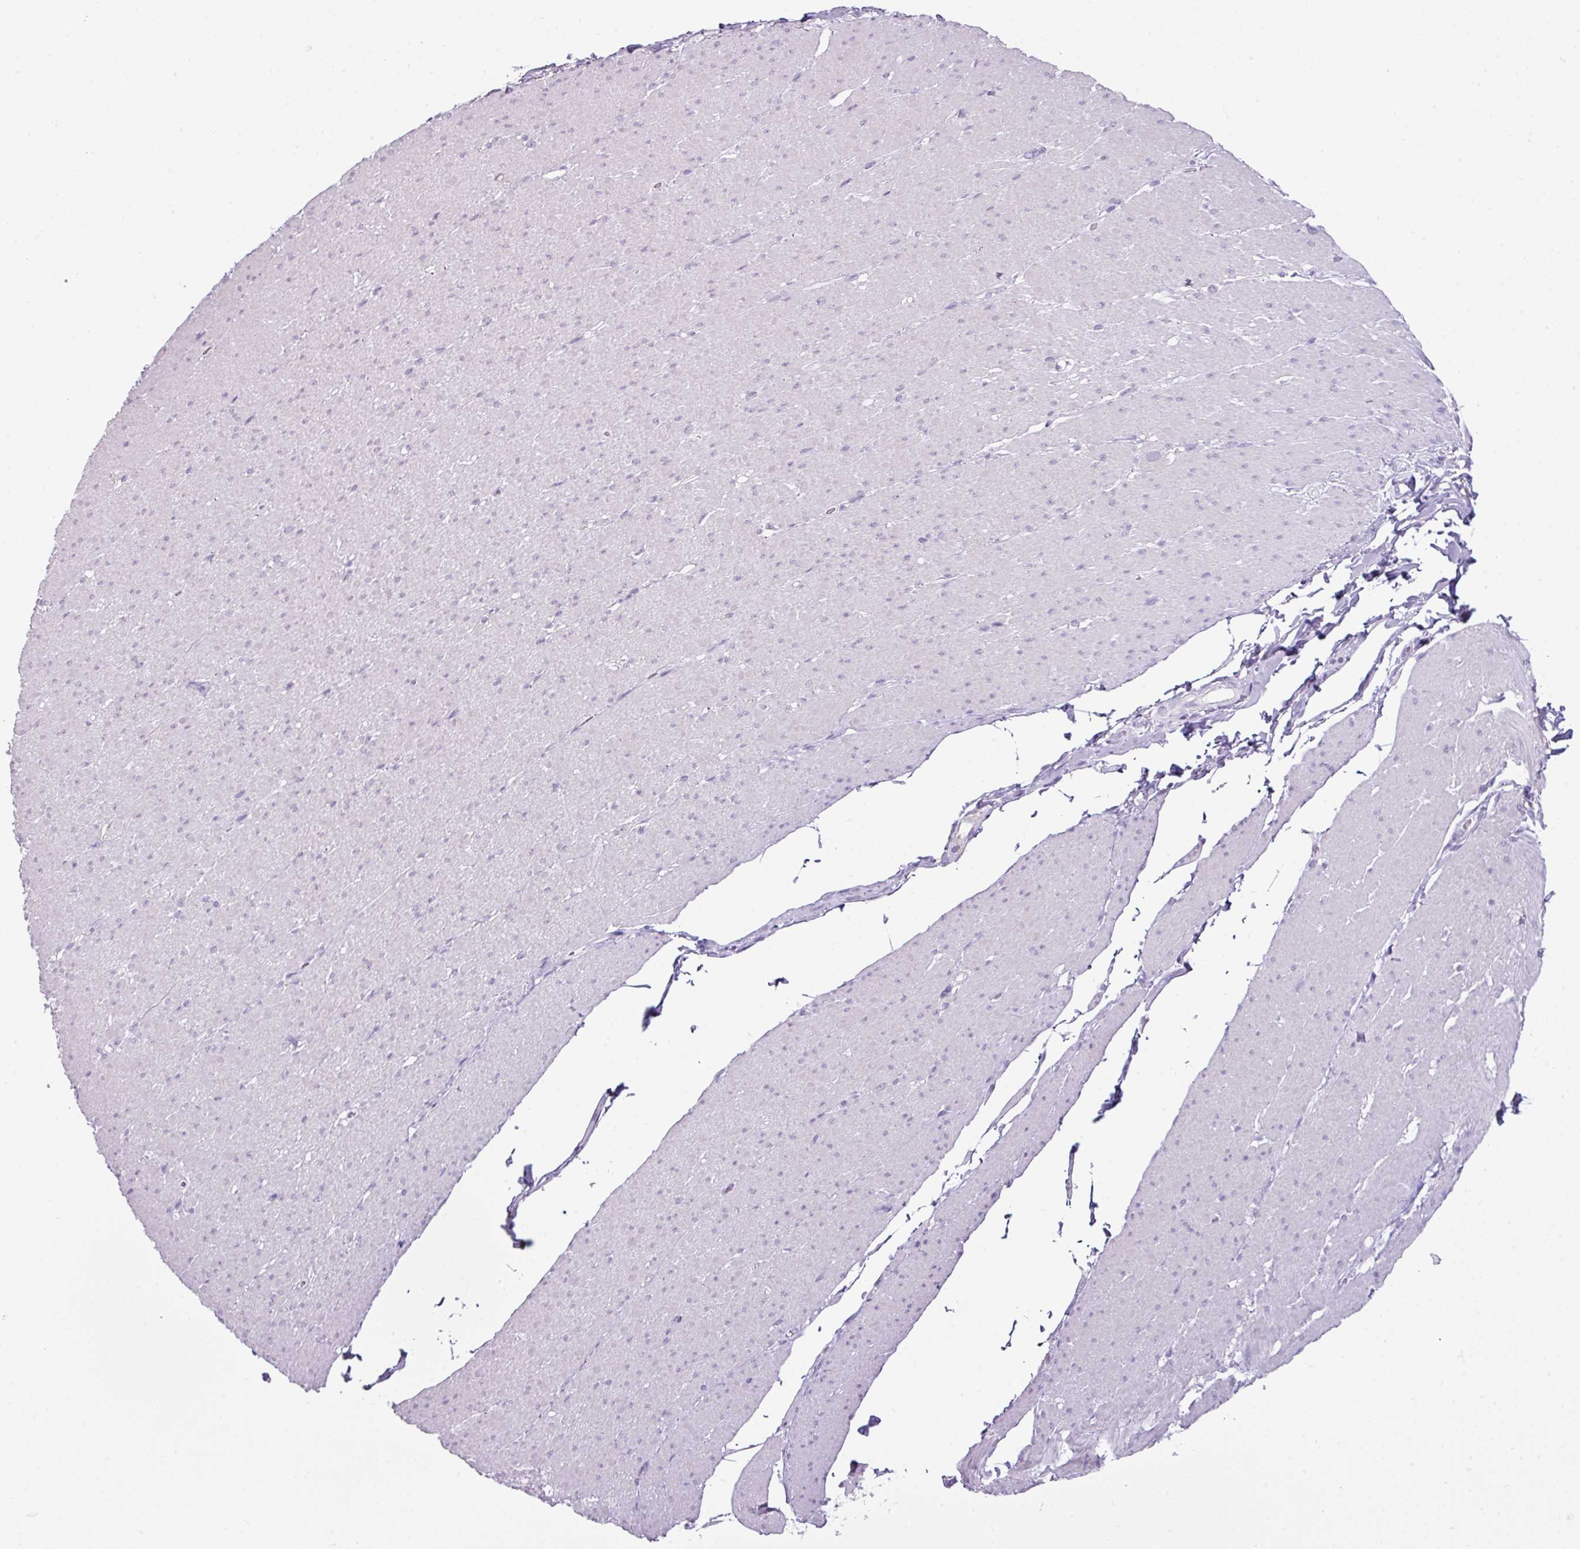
{"staining": {"intensity": "negative", "quantity": "none", "location": "none"}, "tissue": "smooth muscle", "cell_type": "Smooth muscle cells", "image_type": "normal", "snomed": [{"axis": "morphology", "description": "Normal tissue, NOS"}, {"axis": "topography", "description": "Smooth muscle"}, {"axis": "topography", "description": "Rectum"}], "caption": "This is an IHC photomicrograph of benign smooth muscle. There is no expression in smooth muscle cells.", "gene": "SCT", "patient": {"sex": "male", "age": 53}}